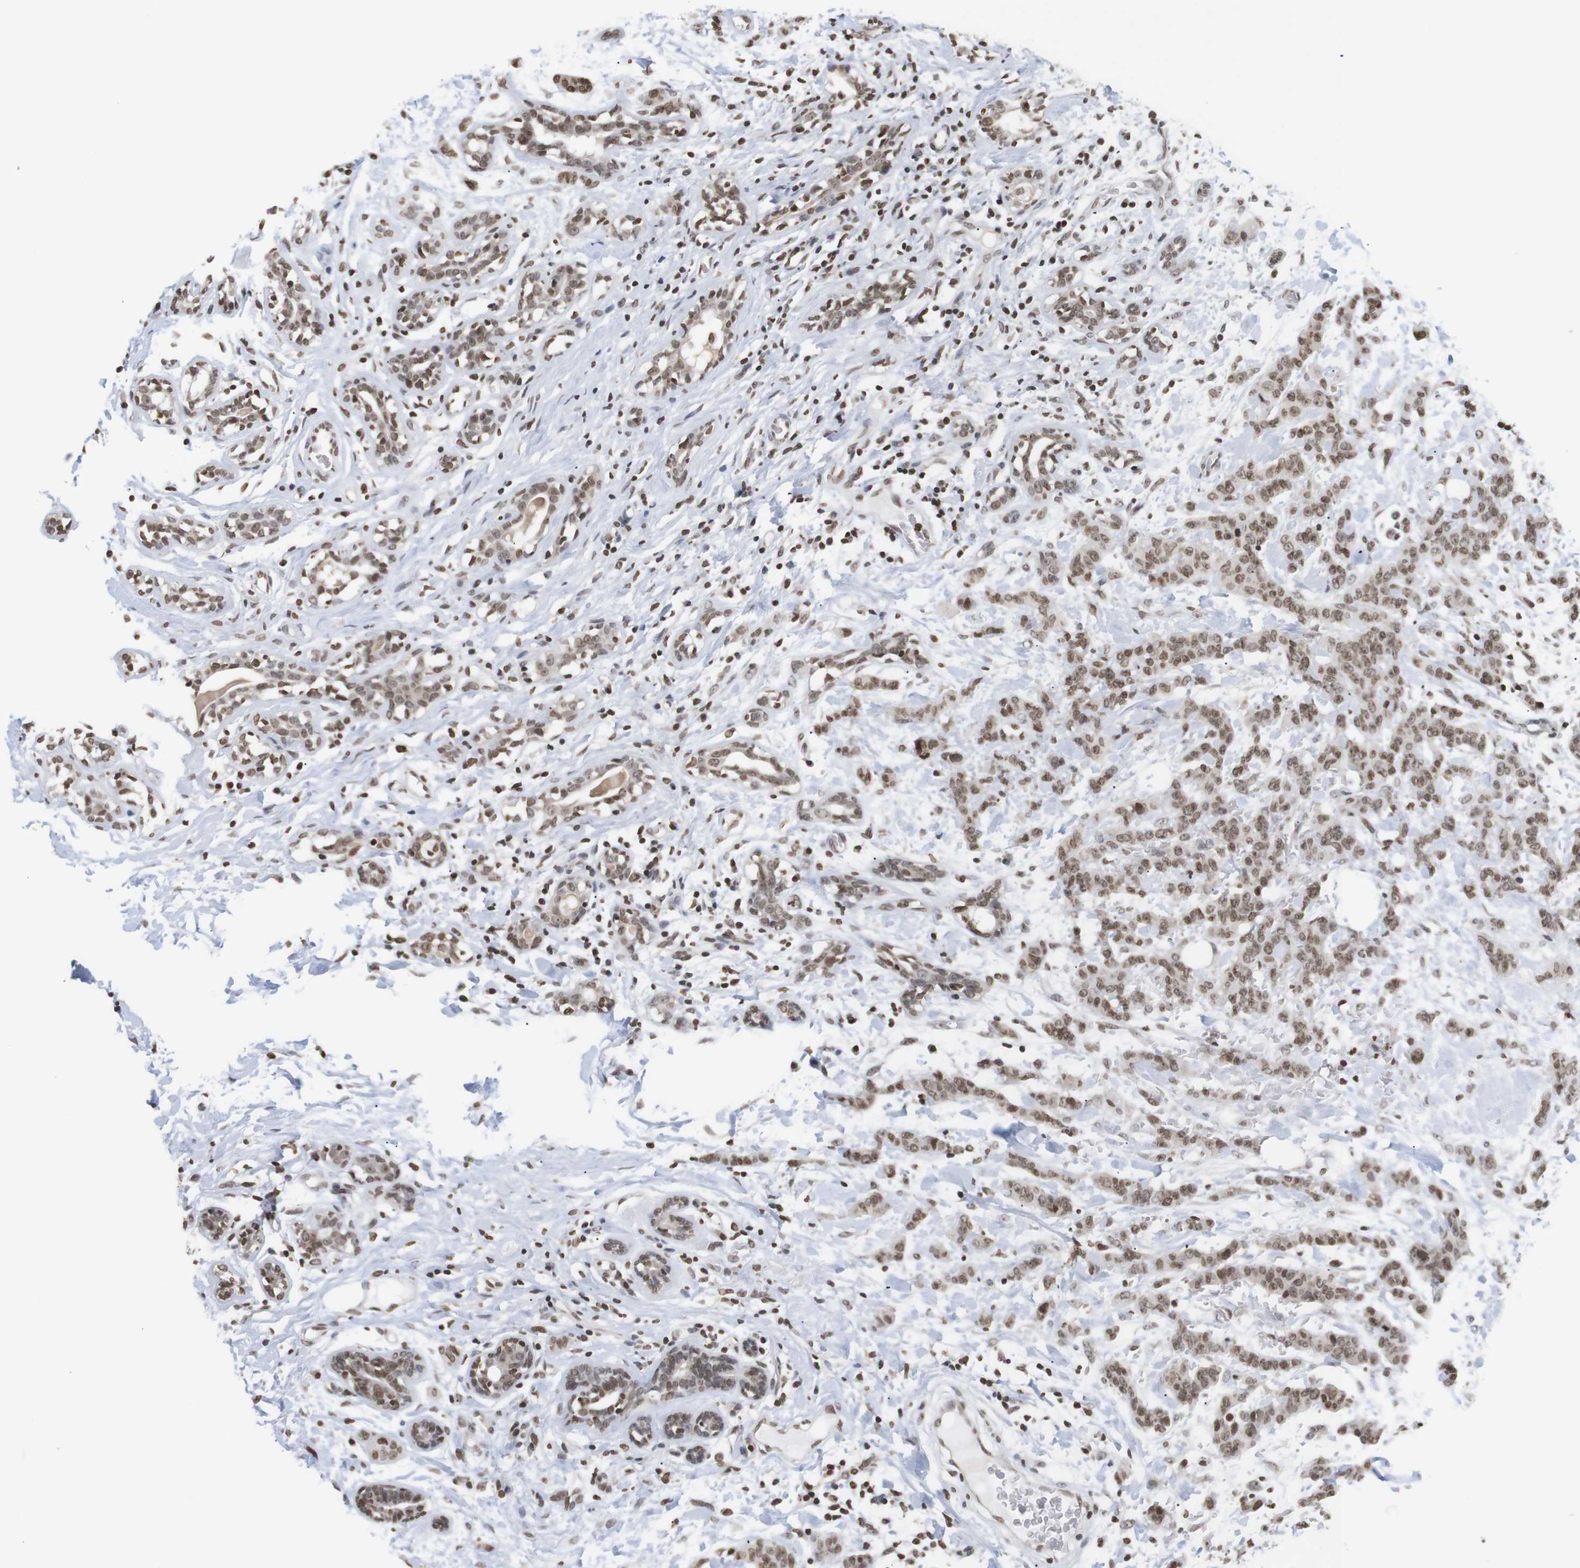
{"staining": {"intensity": "moderate", "quantity": ">75%", "location": "nuclear"}, "tissue": "breast cancer", "cell_type": "Tumor cells", "image_type": "cancer", "snomed": [{"axis": "morphology", "description": "Normal tissue, NOS"}, {"axis": "morphology", "description": "Duct carcinoma"}, {"axis": "topography", "description": "Breast"}], "caption": "The micrograph displays immunohistochemical staining of breast infiltrating ductal carcinoma. There is moderate nuclear staining is identified in approximately >75% of tumor cells.", "gene": "ETV5", "patient": {"sex": "female", "age": 40}}